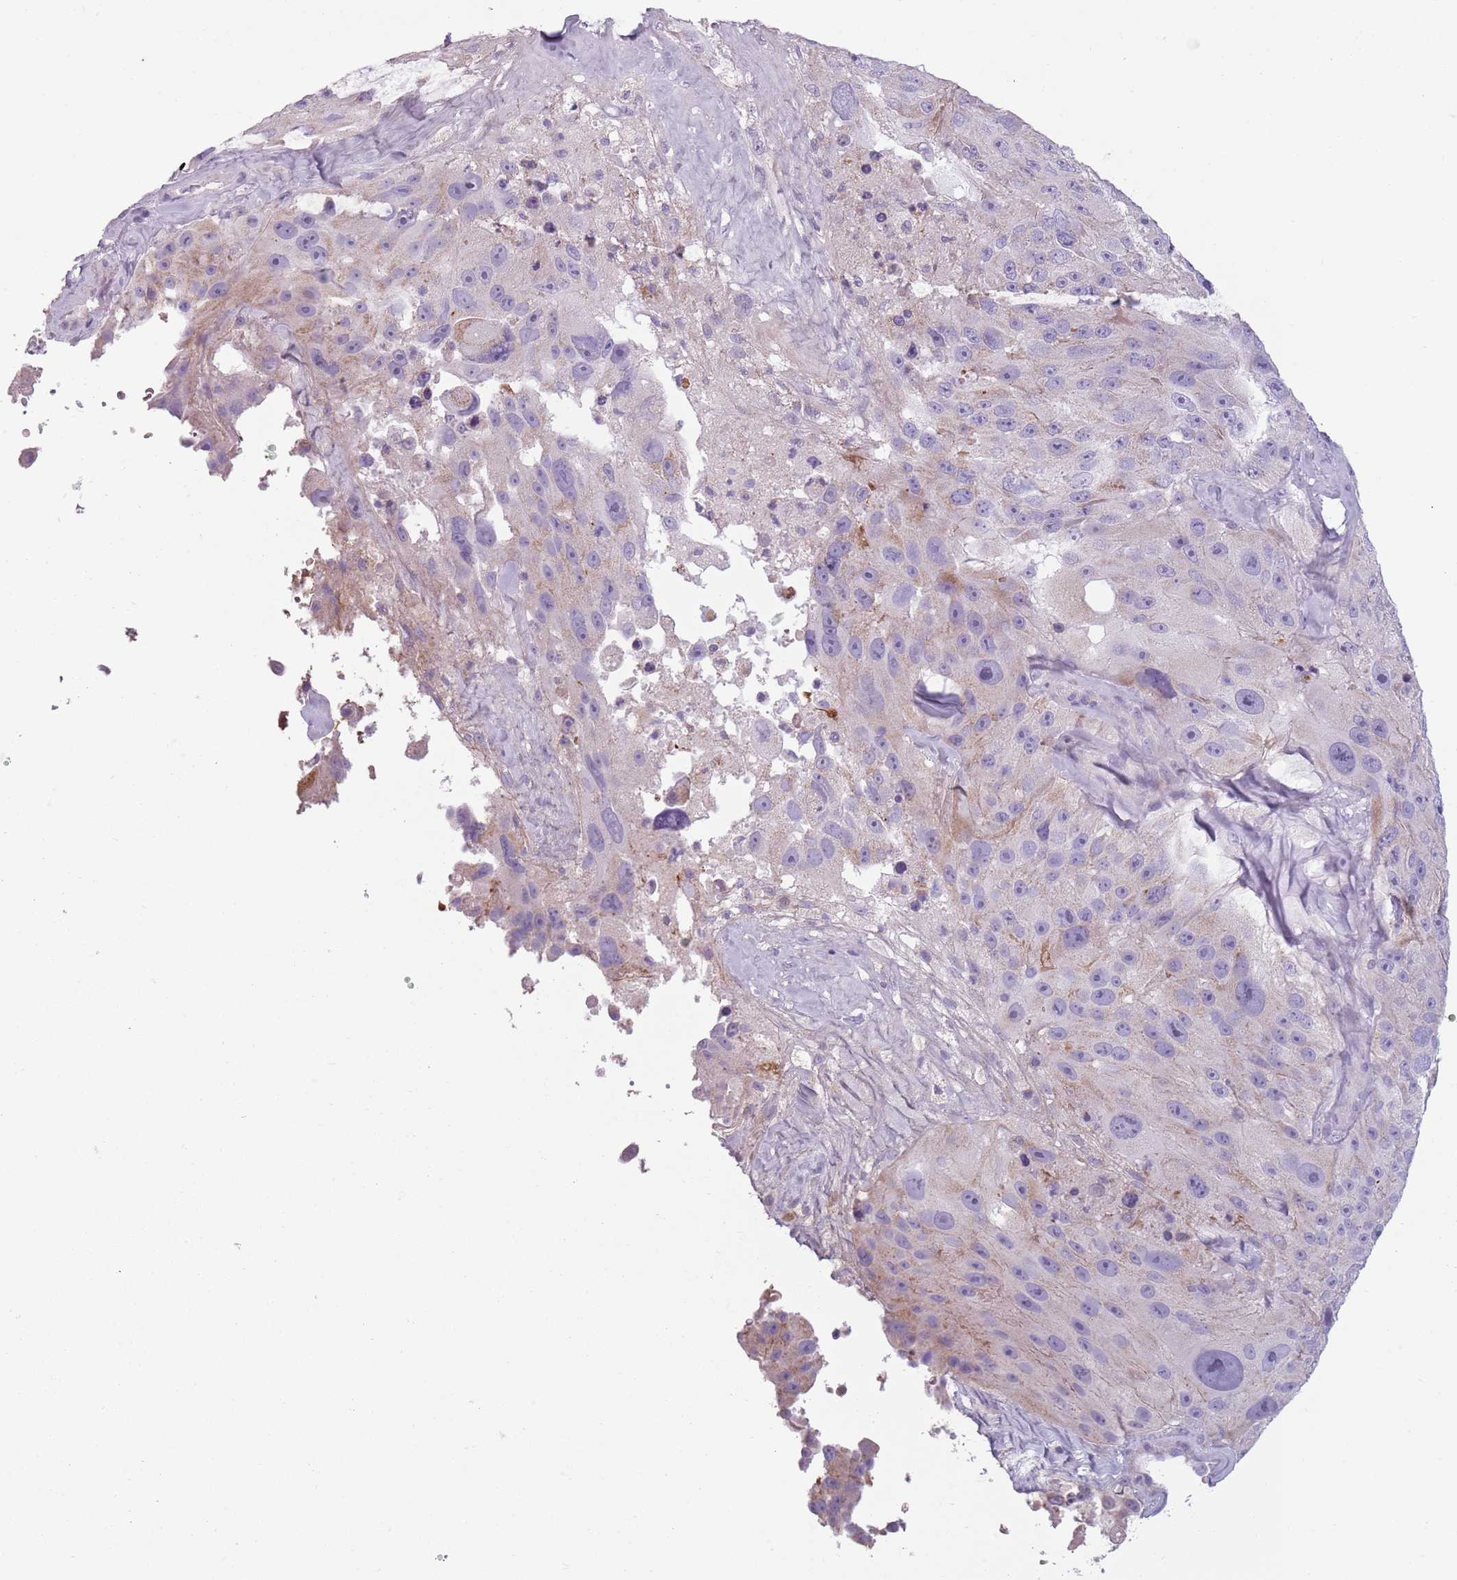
{"staining": {"intensity": "negative", "quantity": "none", "location": "none"}, "tissue": "melanoma", "cell_type": "Tumor cells", "image_type": "cancer", "snomed": [{"axis": "morphology", "description": "Malignant melanoma, Metastatic site"}, {"axis": "topography", "description": "Lymph node"}], "caption": "Melanoma was stained to show a protein in brown. There is no significant expression in tumor cells. Nuclei are stained in blue.", "gene": "MEGF8", "patient": {"sex": "male", "age": 62}}